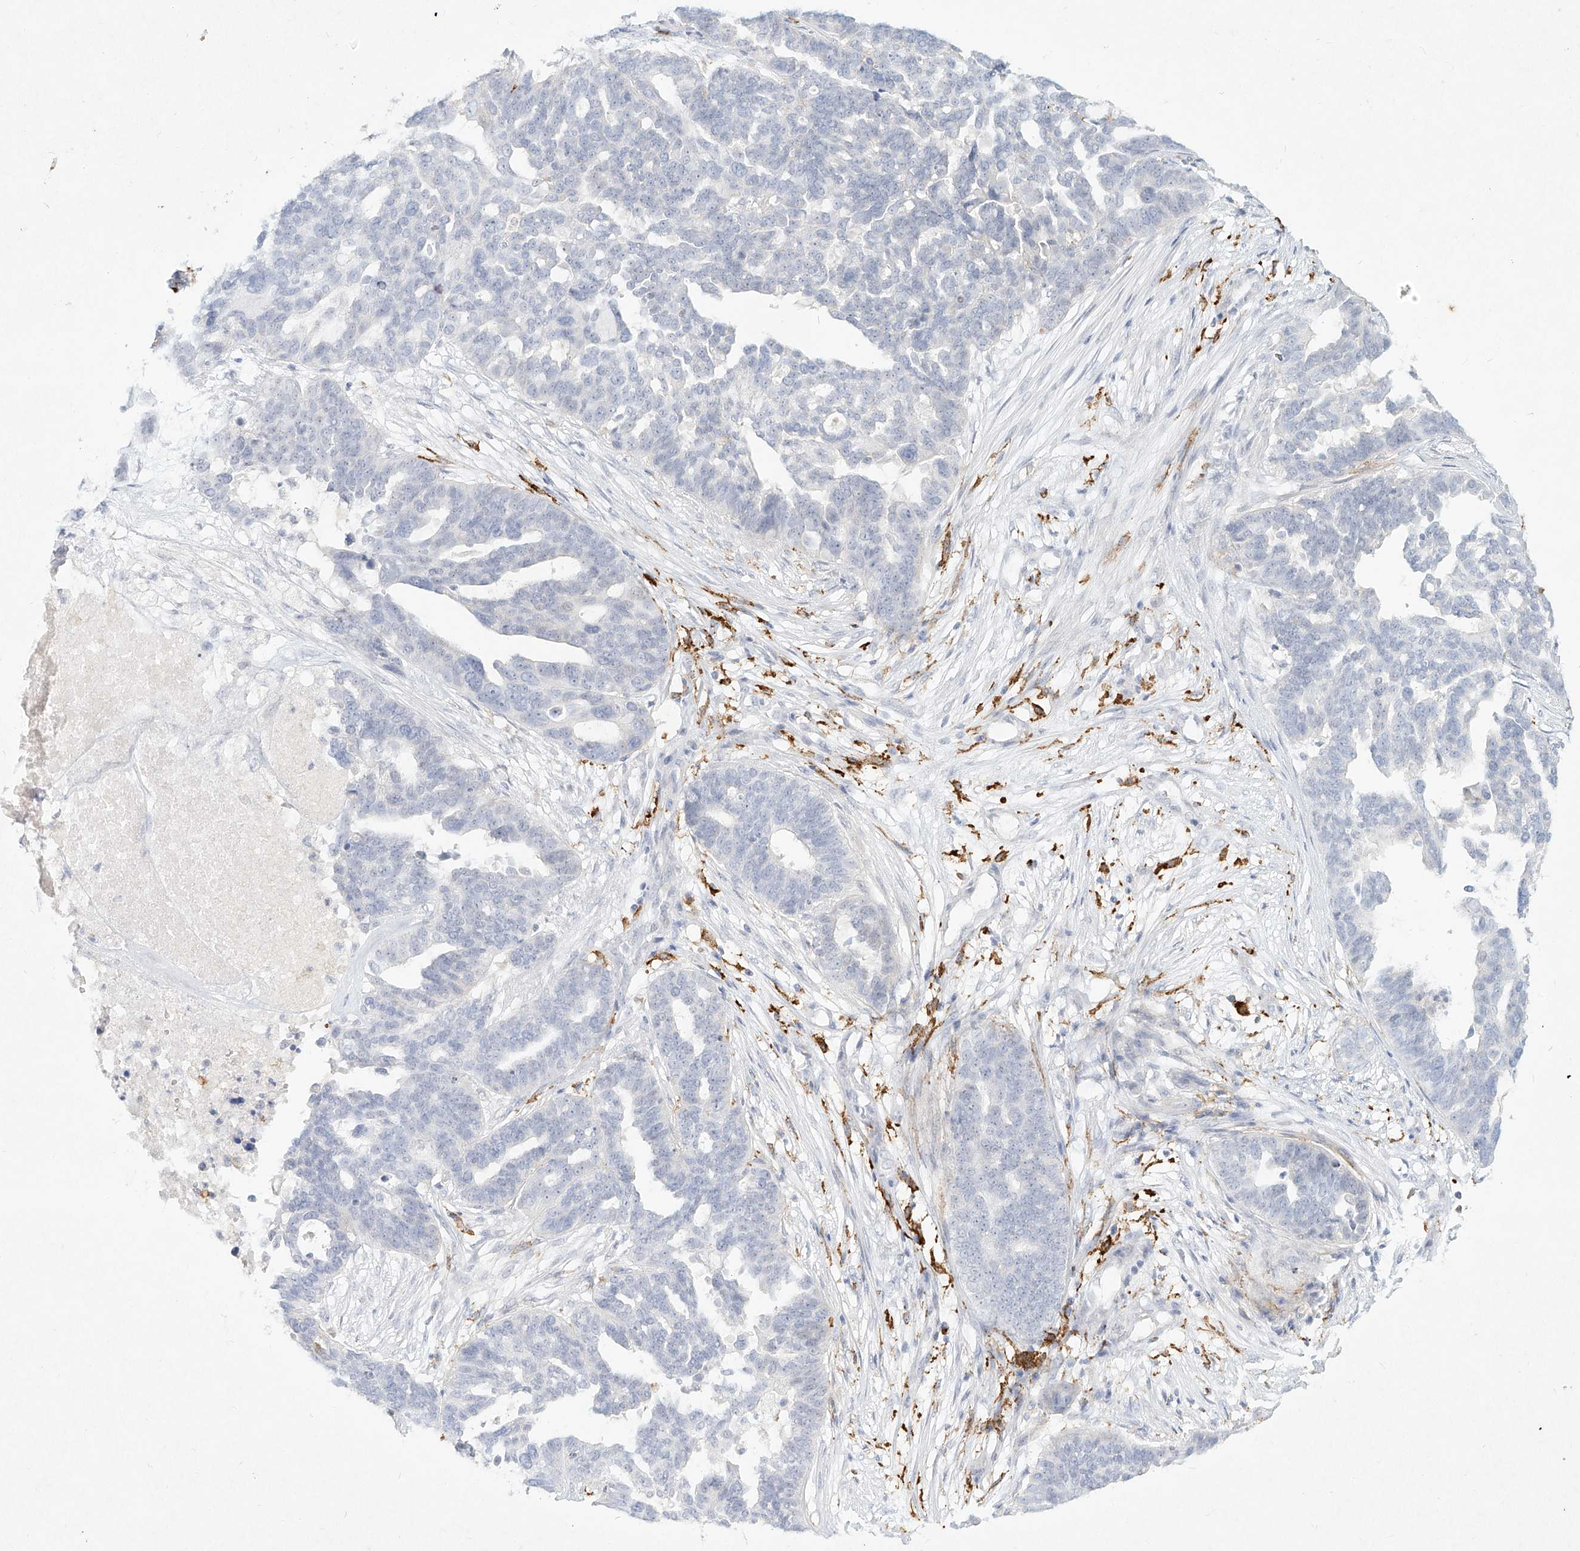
{"staining": {"intensity": "negative", "quantity": "none", "location": "none"}, "tissue": "ovarian cancer", "cell_type": "Tumor cells", "image_type": "cancer", "snomed": [{"axis": "morphology", "description": "Cystadenocarcinoma, serous, NOS"}, {"axis": "topography", "description": "Ovary"}], "caption": "This is an immunohistochemistry micrograph of ovarian serous cystadenocarcinoma. There is no staining in tumor cells.", "gene": "CD209", "patient": {"sex": "female", "age": 59}}